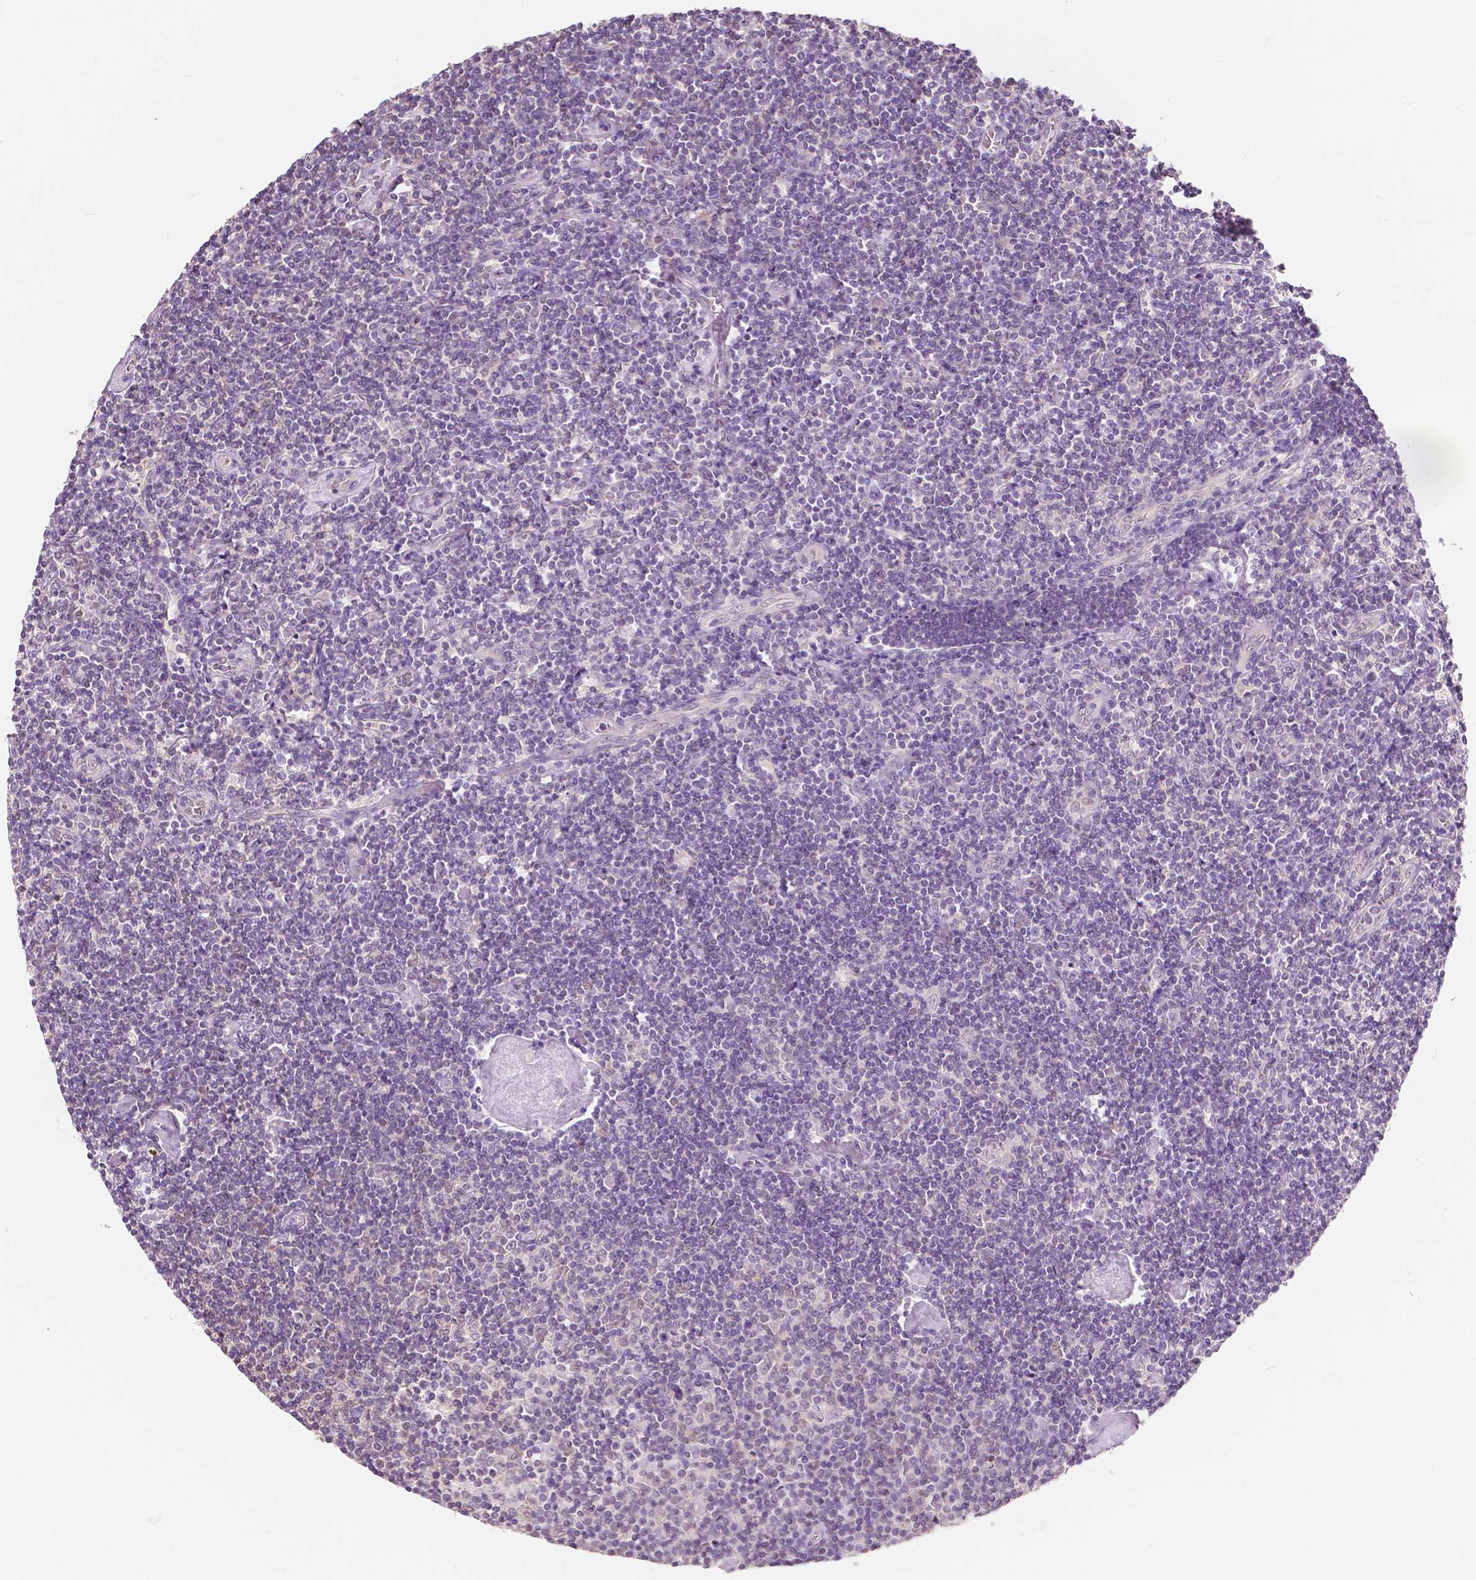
{"staining": {"intensity": "negative", "quantity": "none", "location": "none"}, "tissue": "lymphoma", "cell_type": "Tumor cells", "image_type": "cancer", "snomed": [{"axis": "morphology", "description": "Hodgkin's disease, NOS"}, {"axis": "topography", "description": "Lymph node"}], "caption": "Lymphoma was stained to show a protein in brown. There is no significant staining in tumor cells. Brightfield microscopy of immunohistochemistry stained with DAB (brown) and hematoxylin (blue), captured at high magnification.", "gene": "TKFC", "patient": {"sex": "male", "age": 40}}